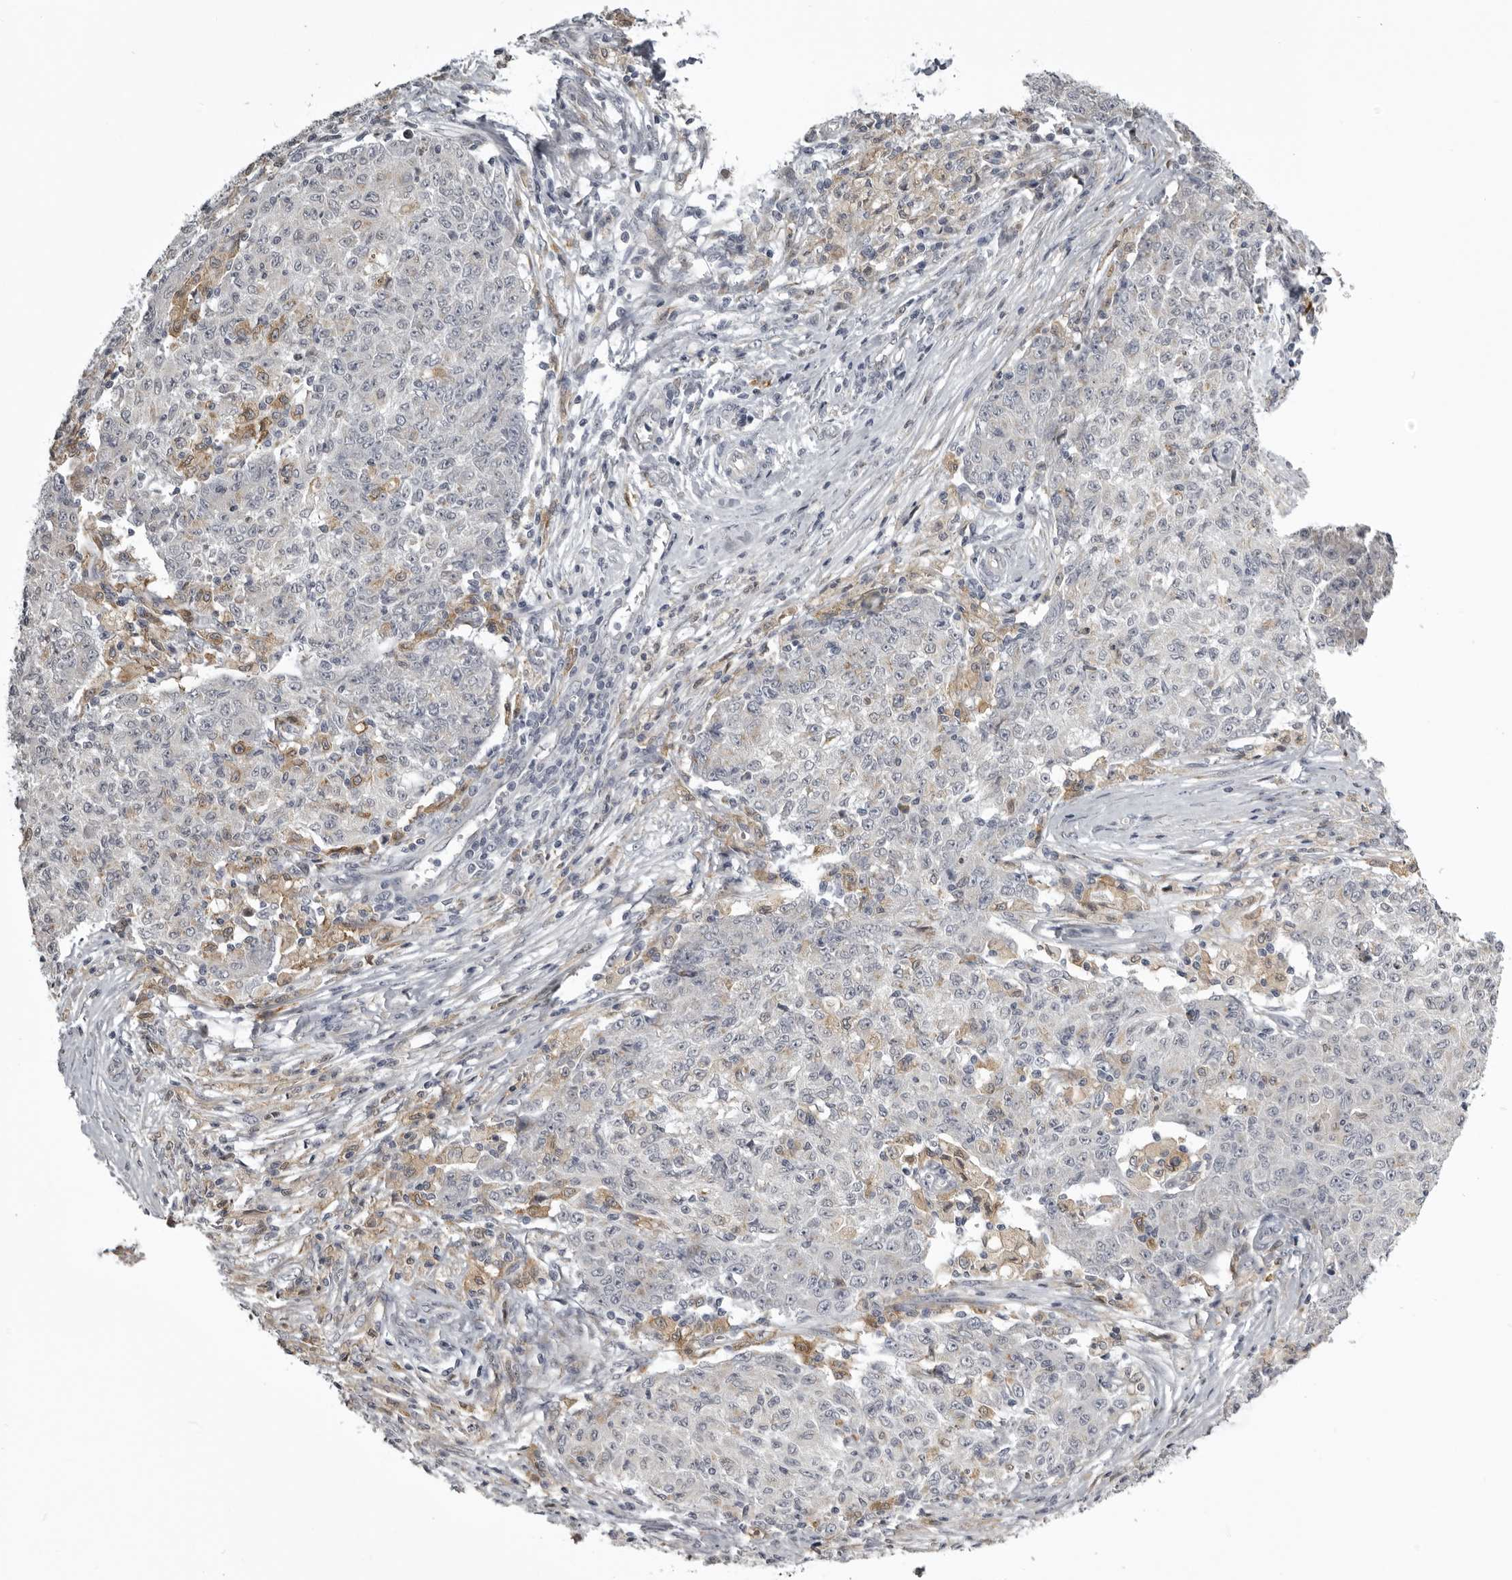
{"staining": {"intensity": "negative", "quantity": "none", "location": "none"}, "tissue": "ovarian cancer", "cell_type": "Tumor cells", "image_type": "cancer", "snomed": [{"axis": "morphology", "description": "Carcinoma, endometroid"}, {"axis": "topography", "description": "Ovary"}], "caption": "Immunohistochemistry (IHC) histopathology image of neoplastic tissue: human ovarian cancer stained with DAB (3,3'-diaminobenzidine) displays no significant protein positivity in tumor cells.", "gene": "NCEH1", "patient": {"sex": "female", "age": 42}}